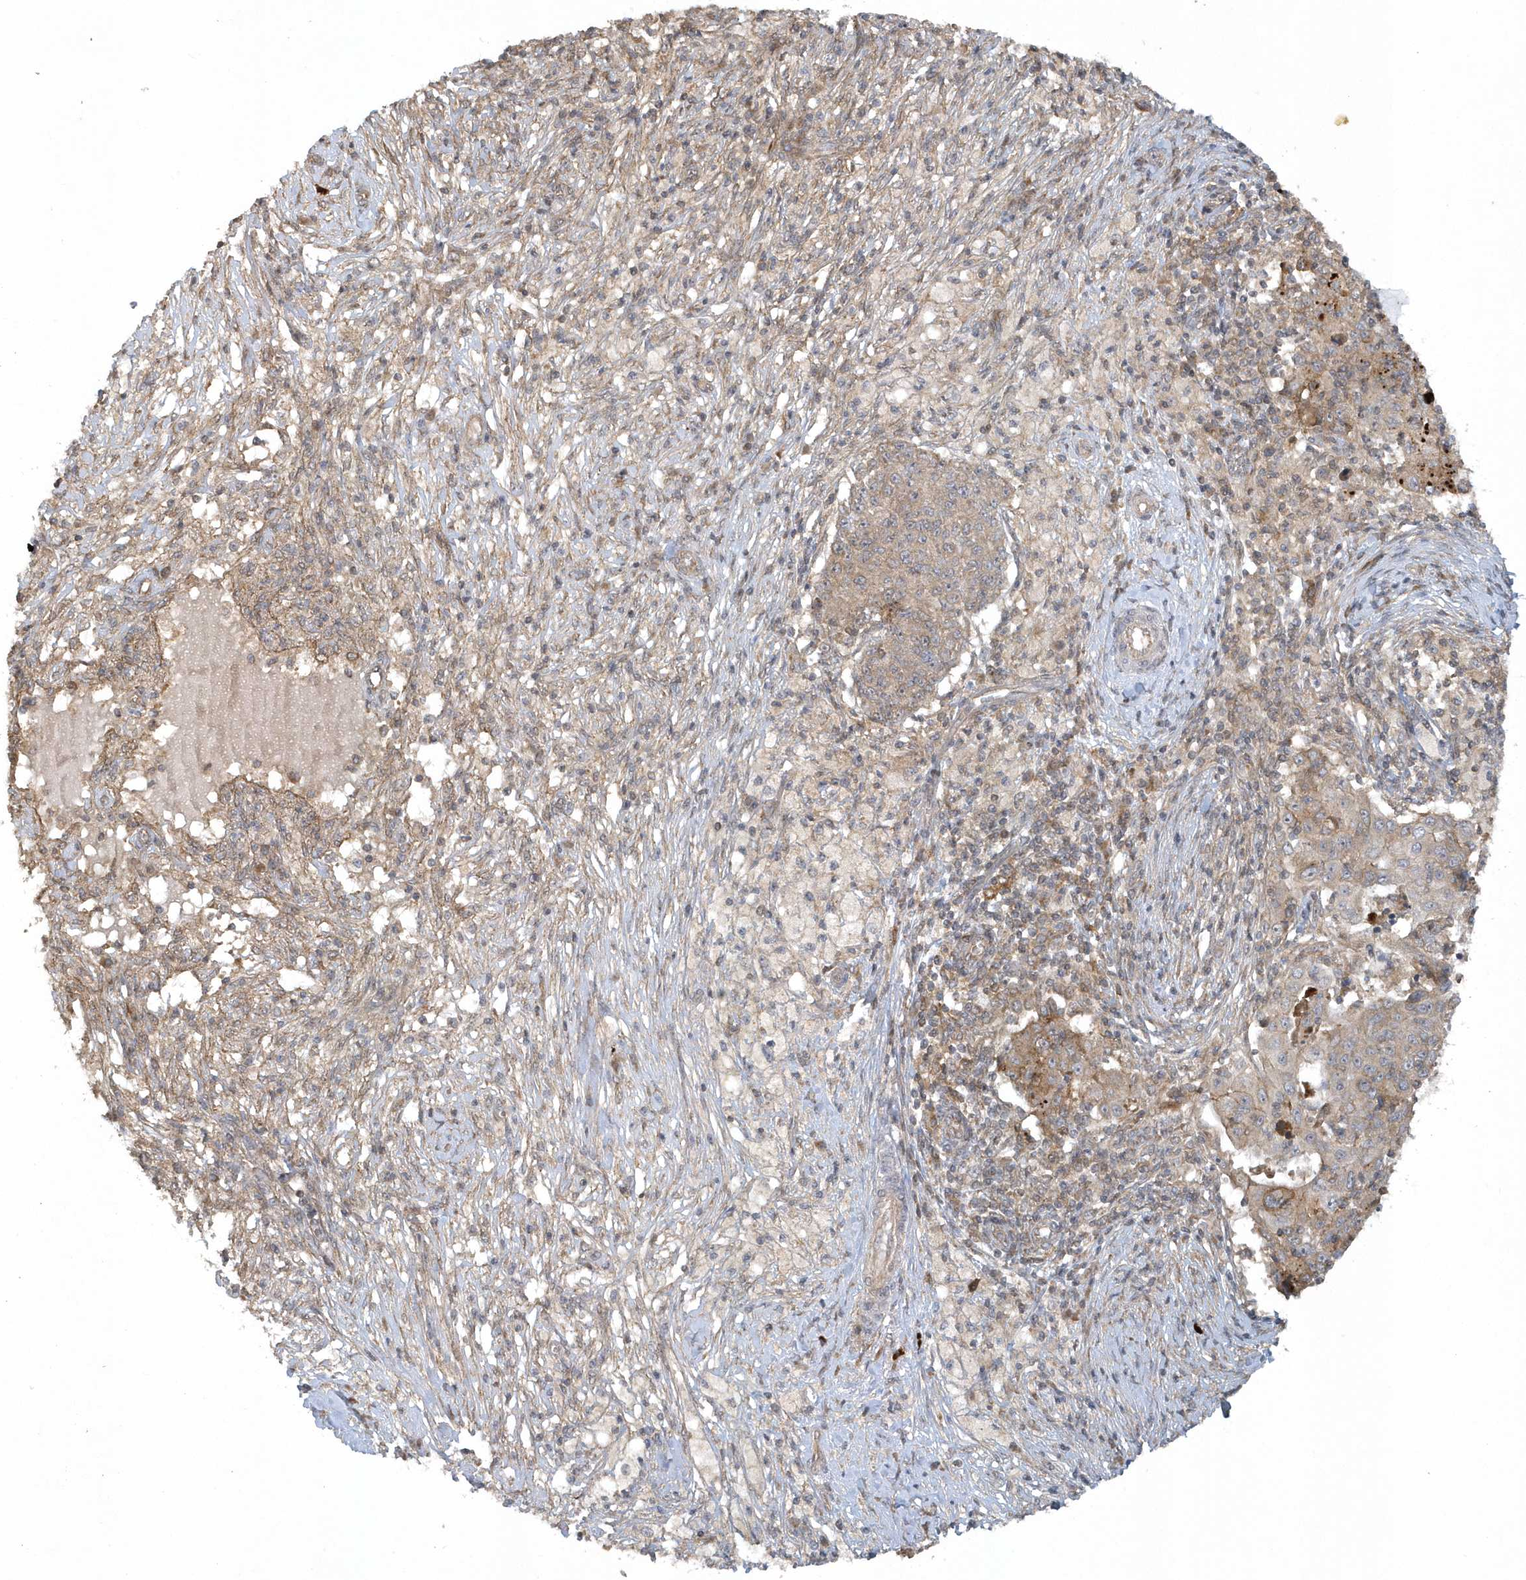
{"staining": {"intensity": "moderate", "quantity": "25%-75%", "location": "cytoplasmic/membranous"}, "tissue": "ovarian cancer", "cell_type": "Tumor cells", "image_type": "cancer", "snomed": [{"axis": "morphology", "description": "Carcinoma, endometroid"}, {"axis": "topography", "description": "Ovary"}], "caption": "Immunohistochemistry (IHC) micrograph of ovarian cancer stained for a protein (brown), which shows medium levels of moderate cytoplasmic/membranous positivity in approximately 25%-75% of tumor cells.", "gene": "THG1L", "patient": {"sex": "female", "age": 42}}